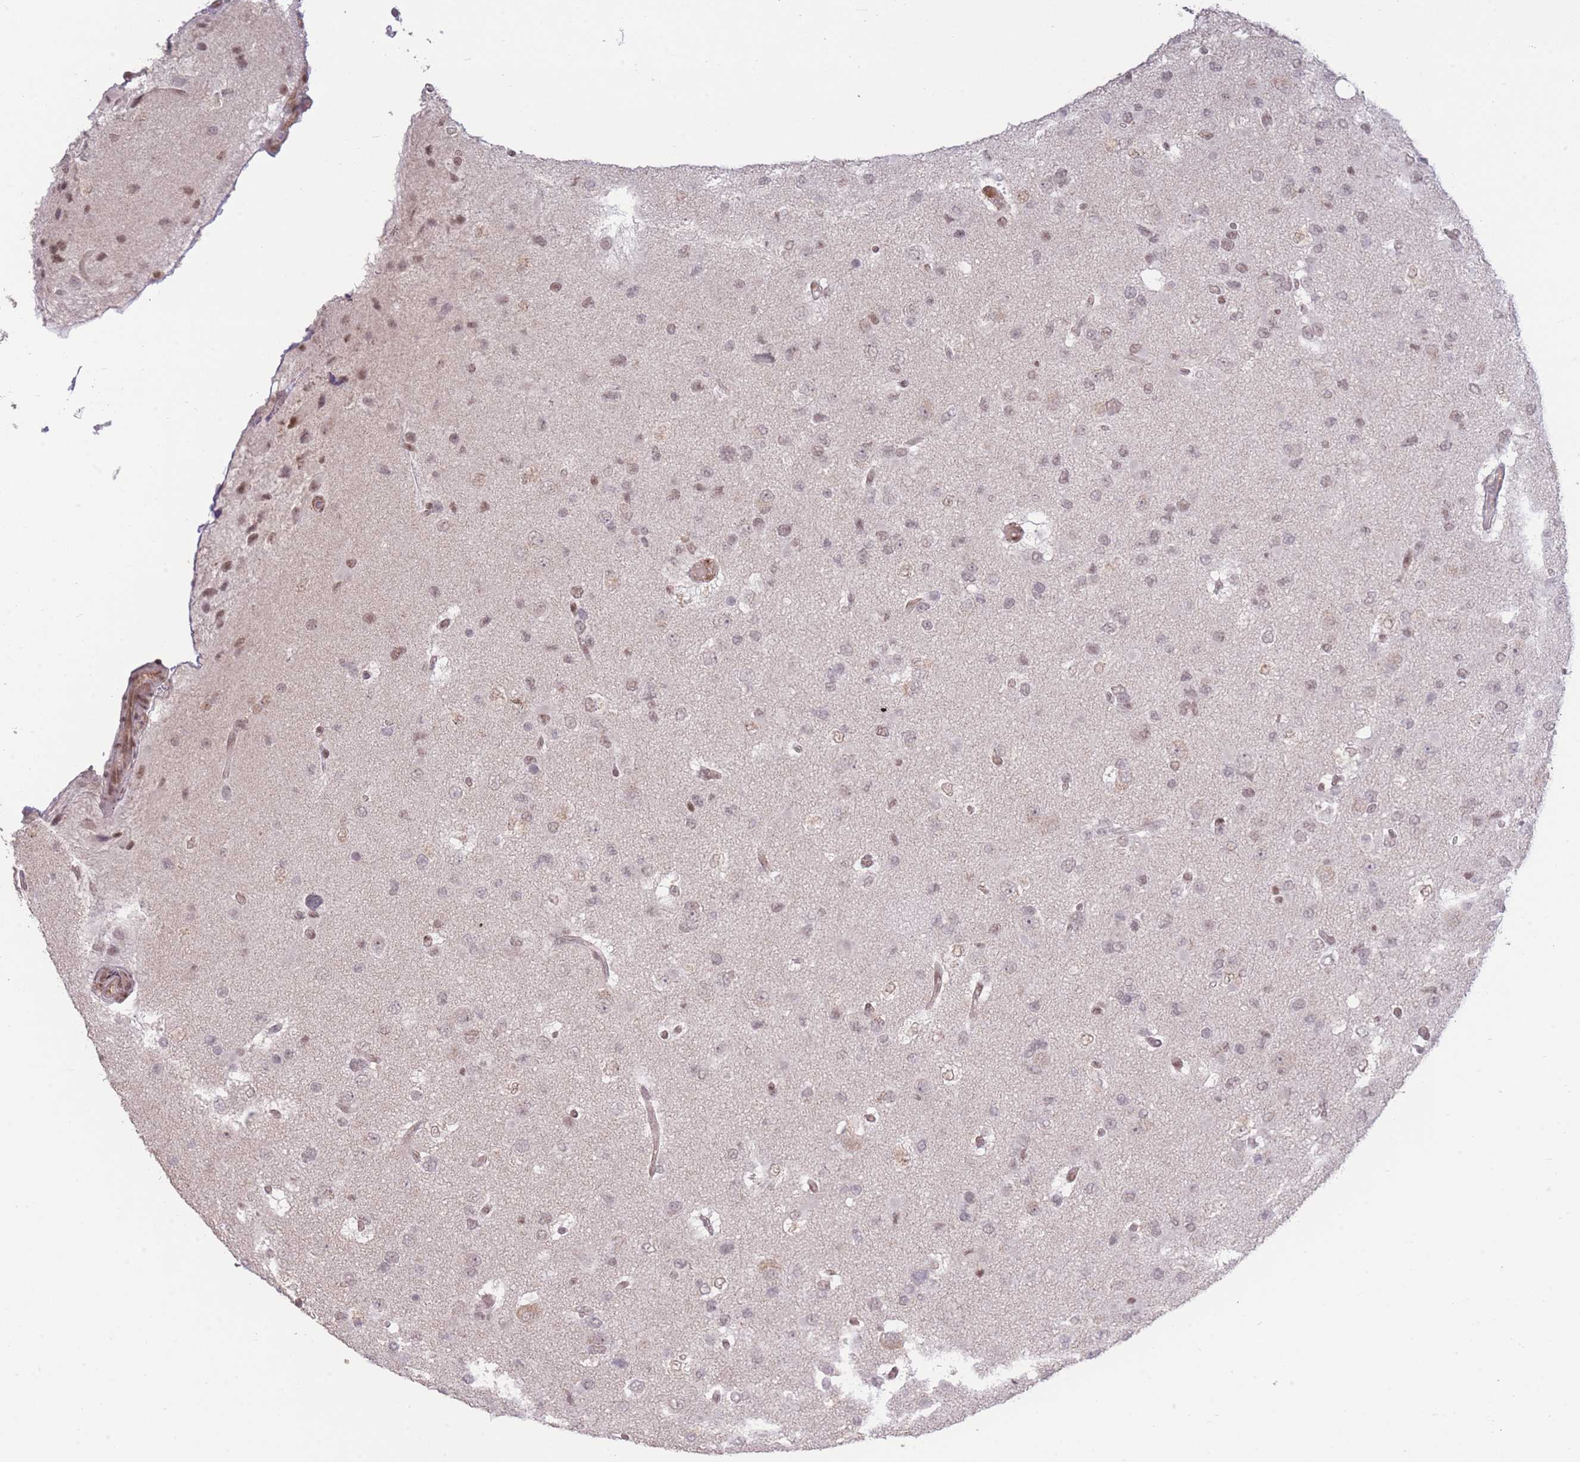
{"staining": {"intensity": "weak", "quantity": "<25%", "location": "nuclear"}, "tissue": "glioma", "cell_type": "Tumor cells", "image_type": "cancer", "snomed": [{"axis": "morphology", "description": "Glioma, malignant, High grade"}, {"axis": "topography", "description": "Brain"}], "caption": "Immunohistochemistry image of malignant glioma (high-grade) stained for a protein (brown), which demonstrates no staining in tumor cells. Brightfield microscopy of immunohistochemistry (IHC) stained with DAB (brown) and hematoxylin (blue), captured at high magnification.", "gene": "CARD8", "patient": {"sex": "male", "age": 53}}